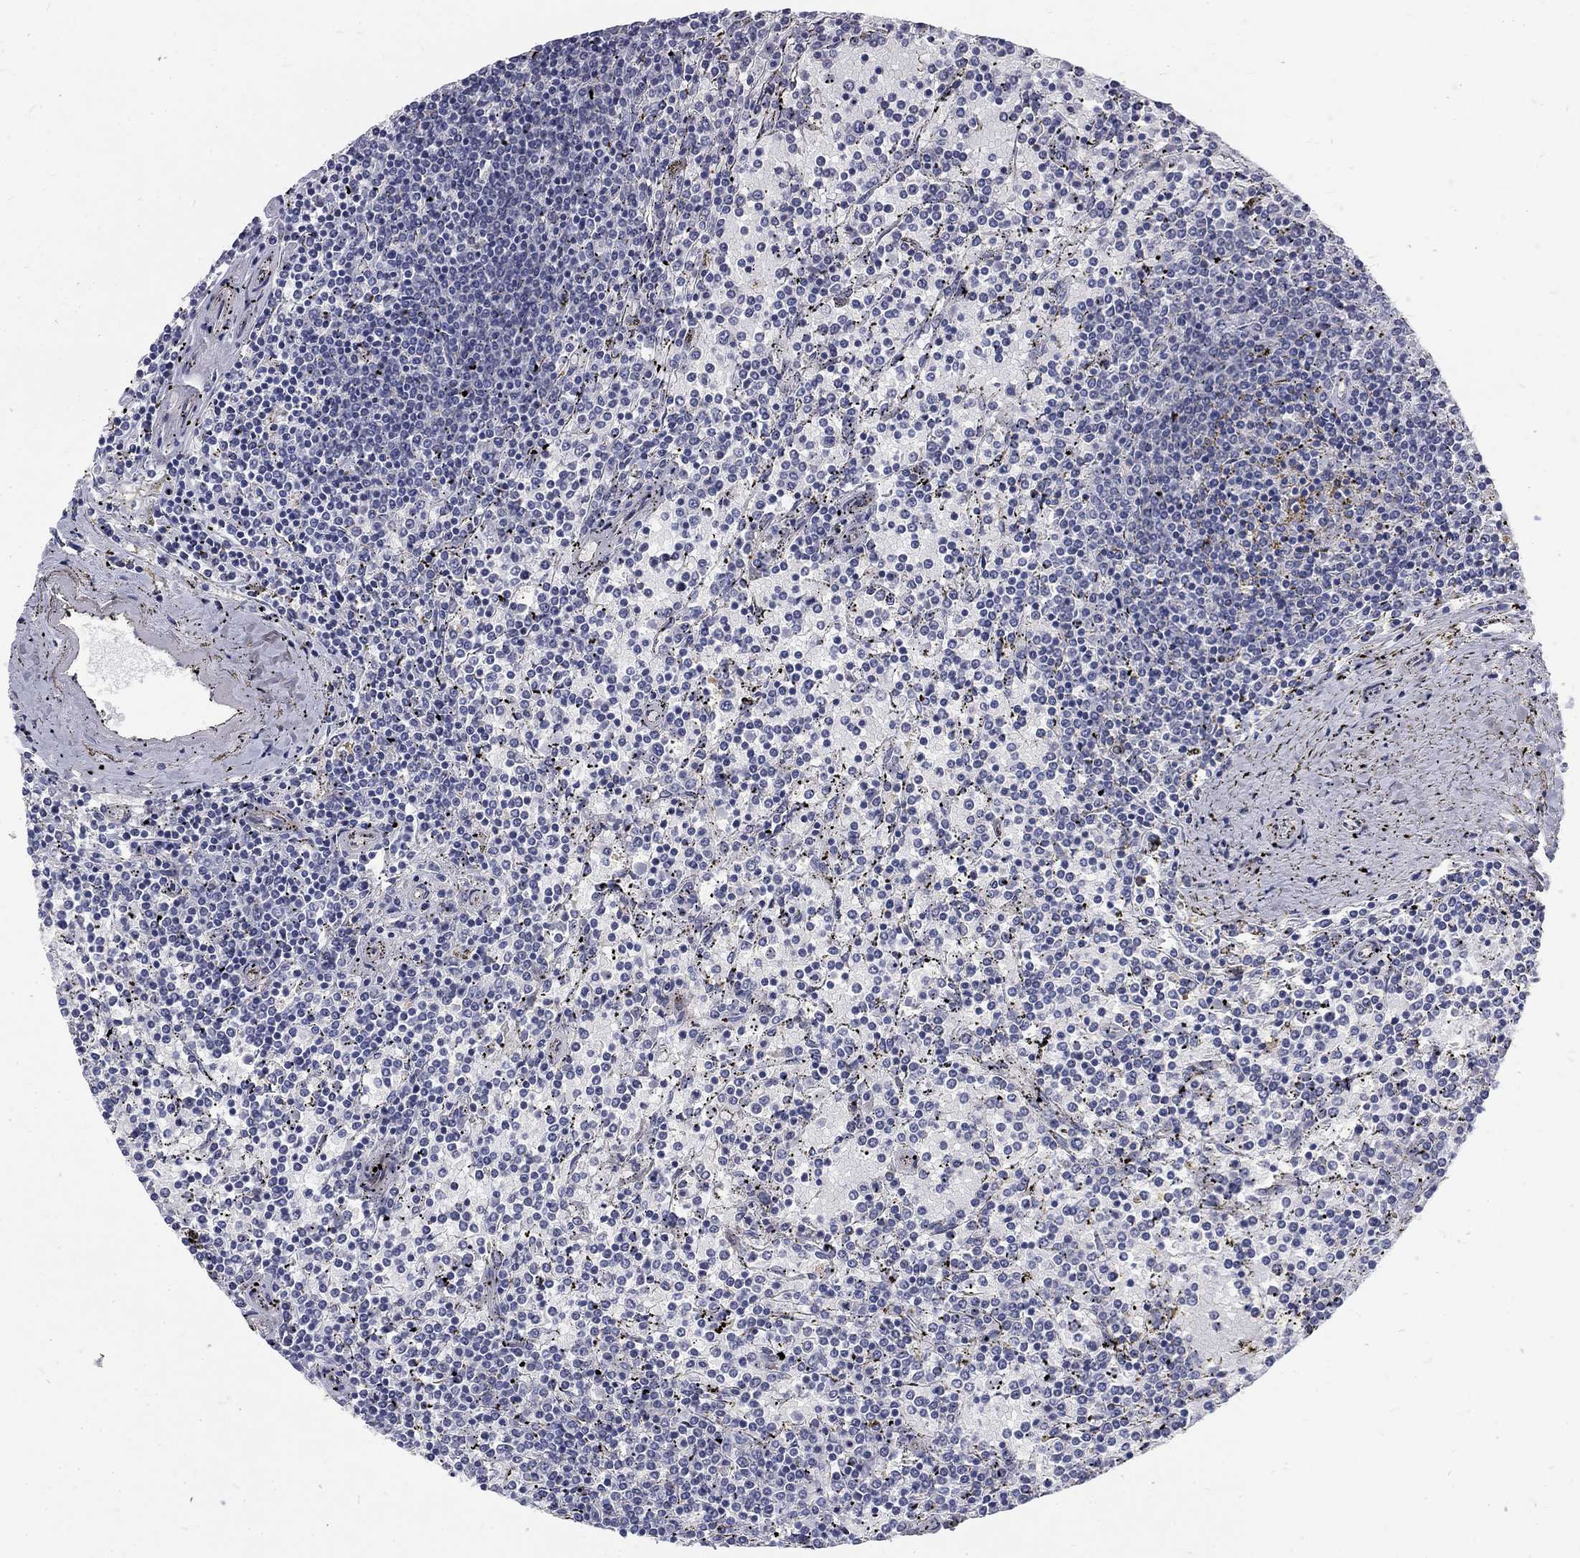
{"staining": {"intensity": "negative", "quantity": "none", "location": "none"}, "tissue": "lymphoma", "cell_type": "Tumor cells", "image_type": "cancer", "snomed": [{"axis": "morphology", "description": "Malignant lymphoma, non-Hodgkin's type, Low grade"}, {"axis": "topography", "description": "Spleen"}], "caption": "This is a histopathology image of immunohistochemistry (IHC) staining of lymphoma, which shows no positivity in tumor cells. (DAB IHC, high magnification).", "gene": "PHKA1", "patient": {"sex": "female", "age": 77}}